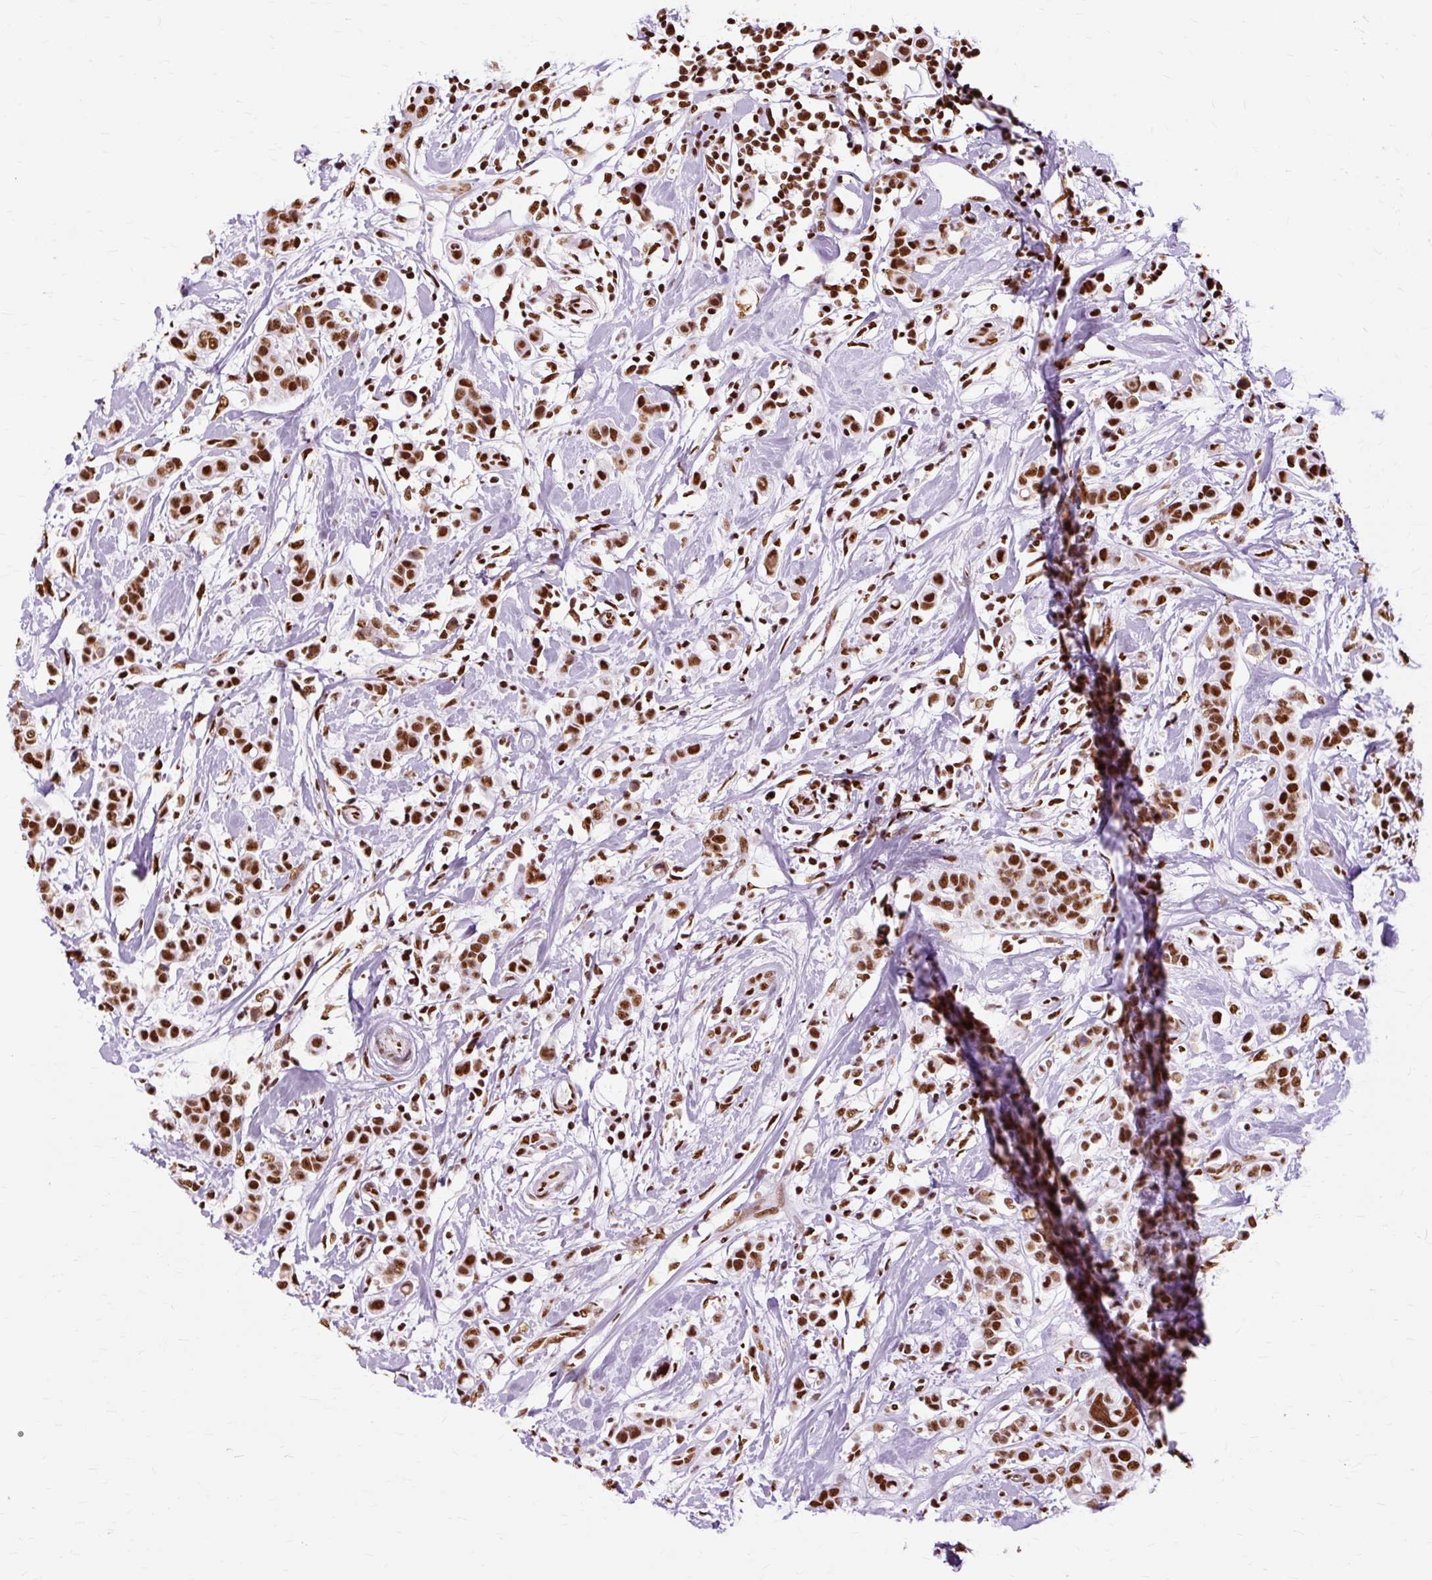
{"staining": {"intensity": "strong", "quantity": ">75%", "location": "nuclear"}, "tissue": "breast cancer", "cell_type": "Tumor cells", "image_type": "cancer", "snomed": [{"axis": "morphology", "description": "Duct carcinoma"}, {"axis": "topography", "description": "Breast"}], "caption": "IHC of human breast intraductal carcinoma displays high levels of strong nuclear expression in about >75% of tumor cells.", "gene": "XRCC6", "patient": {"sex": "female", "age": 27}}